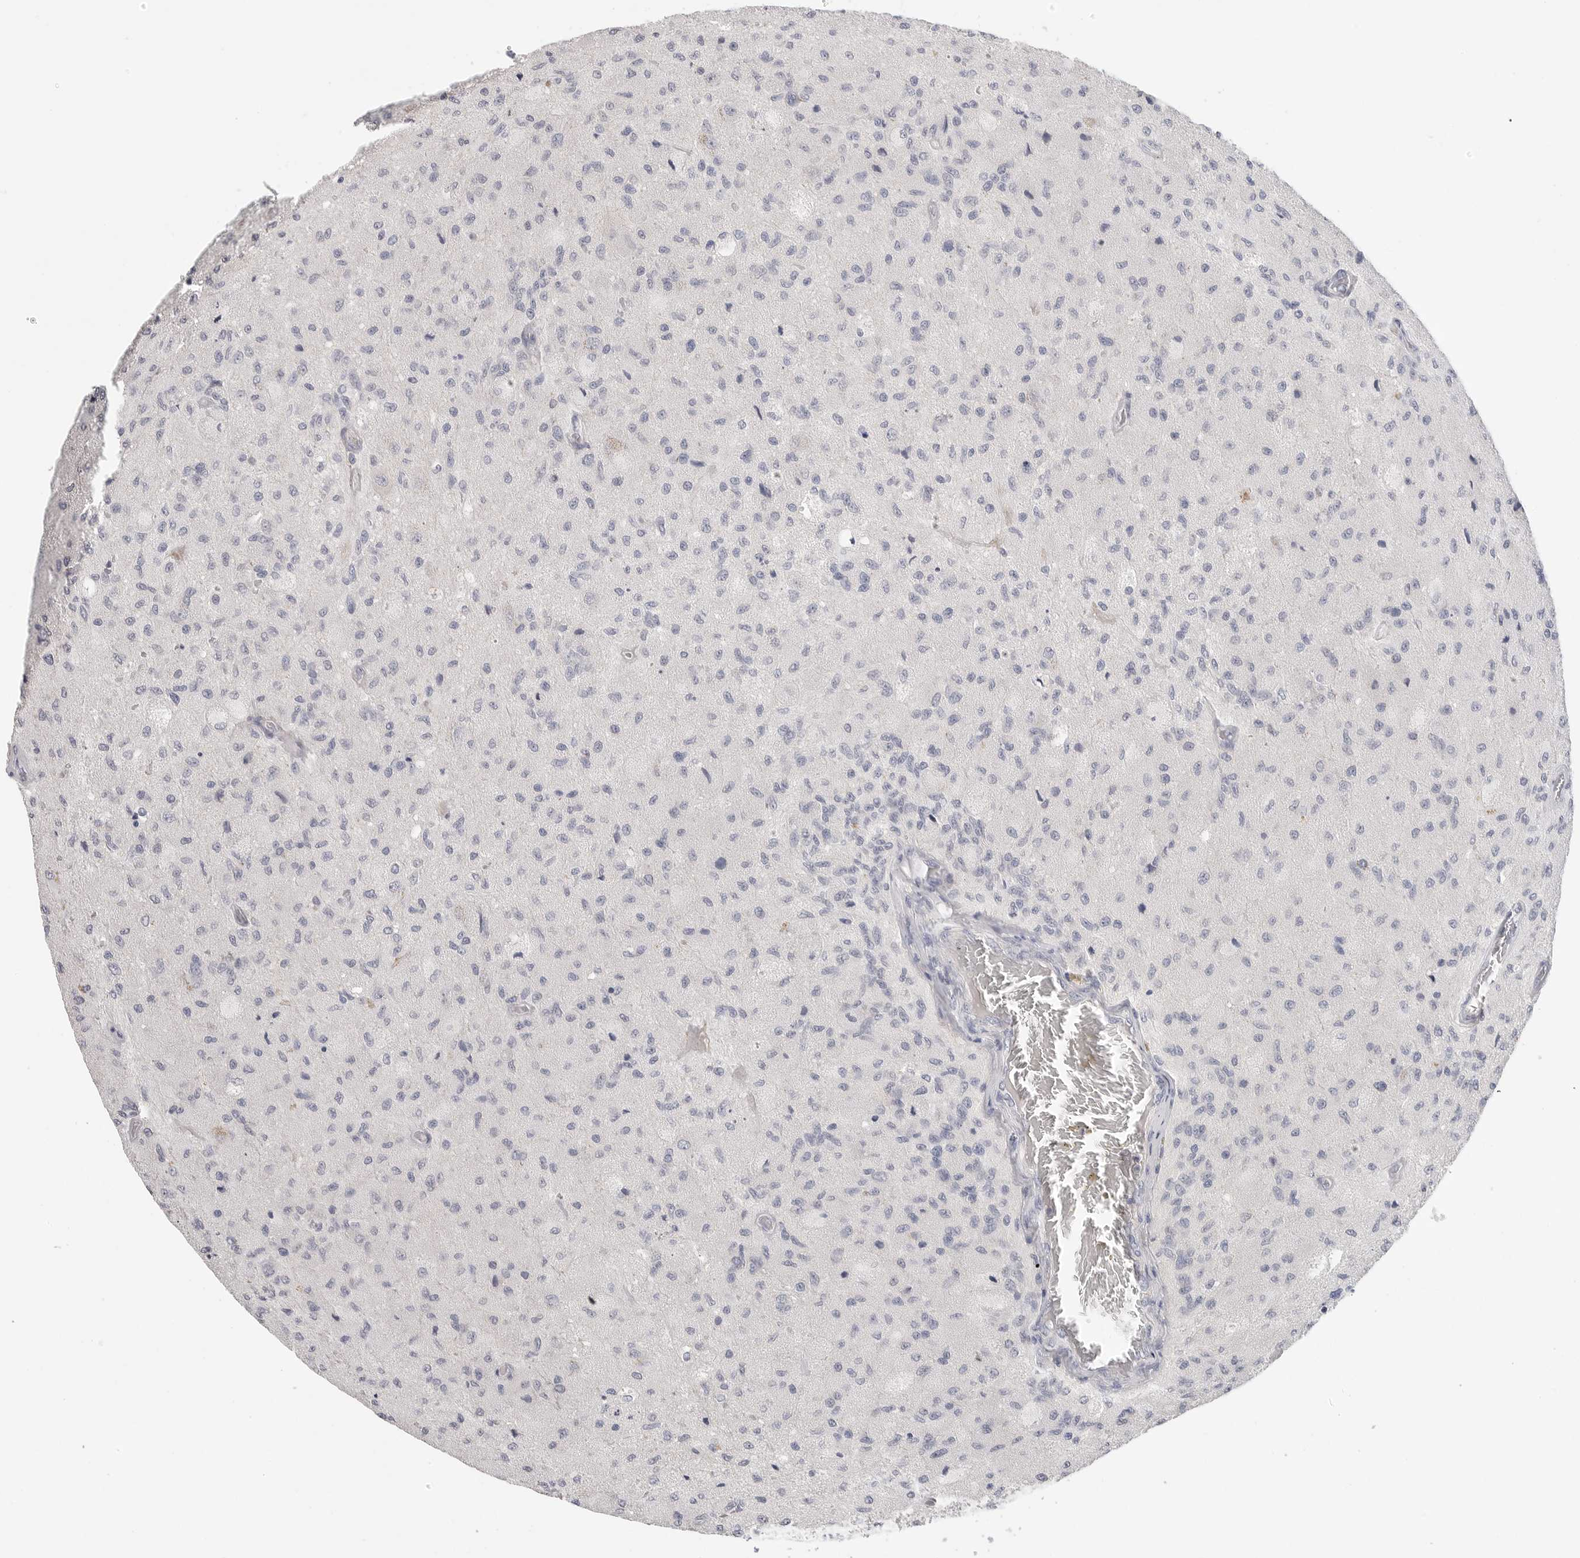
{"staining": {"intensity": "negative", "quantity": "none", "location": "none"}, "tissue": "glioma", "cell_type": "Tumor cells", "image_type": "cancer", "snomed": [{"axis": "morphology", "description": "Normal tissue, NOS"}, {"axis": "morphology", "description": "Glioma, malignant, High grade"}, {"axis": "topography", "description": "Cerebral cortex"}], "caption": "Immunohistochemistry histopathology image of neoplastic tissue: human glioma stained with DAB reveals no significant protein staining in tumor cells.", "gene": "FBN2", "patient": {"sex": "male", "age": 77}}